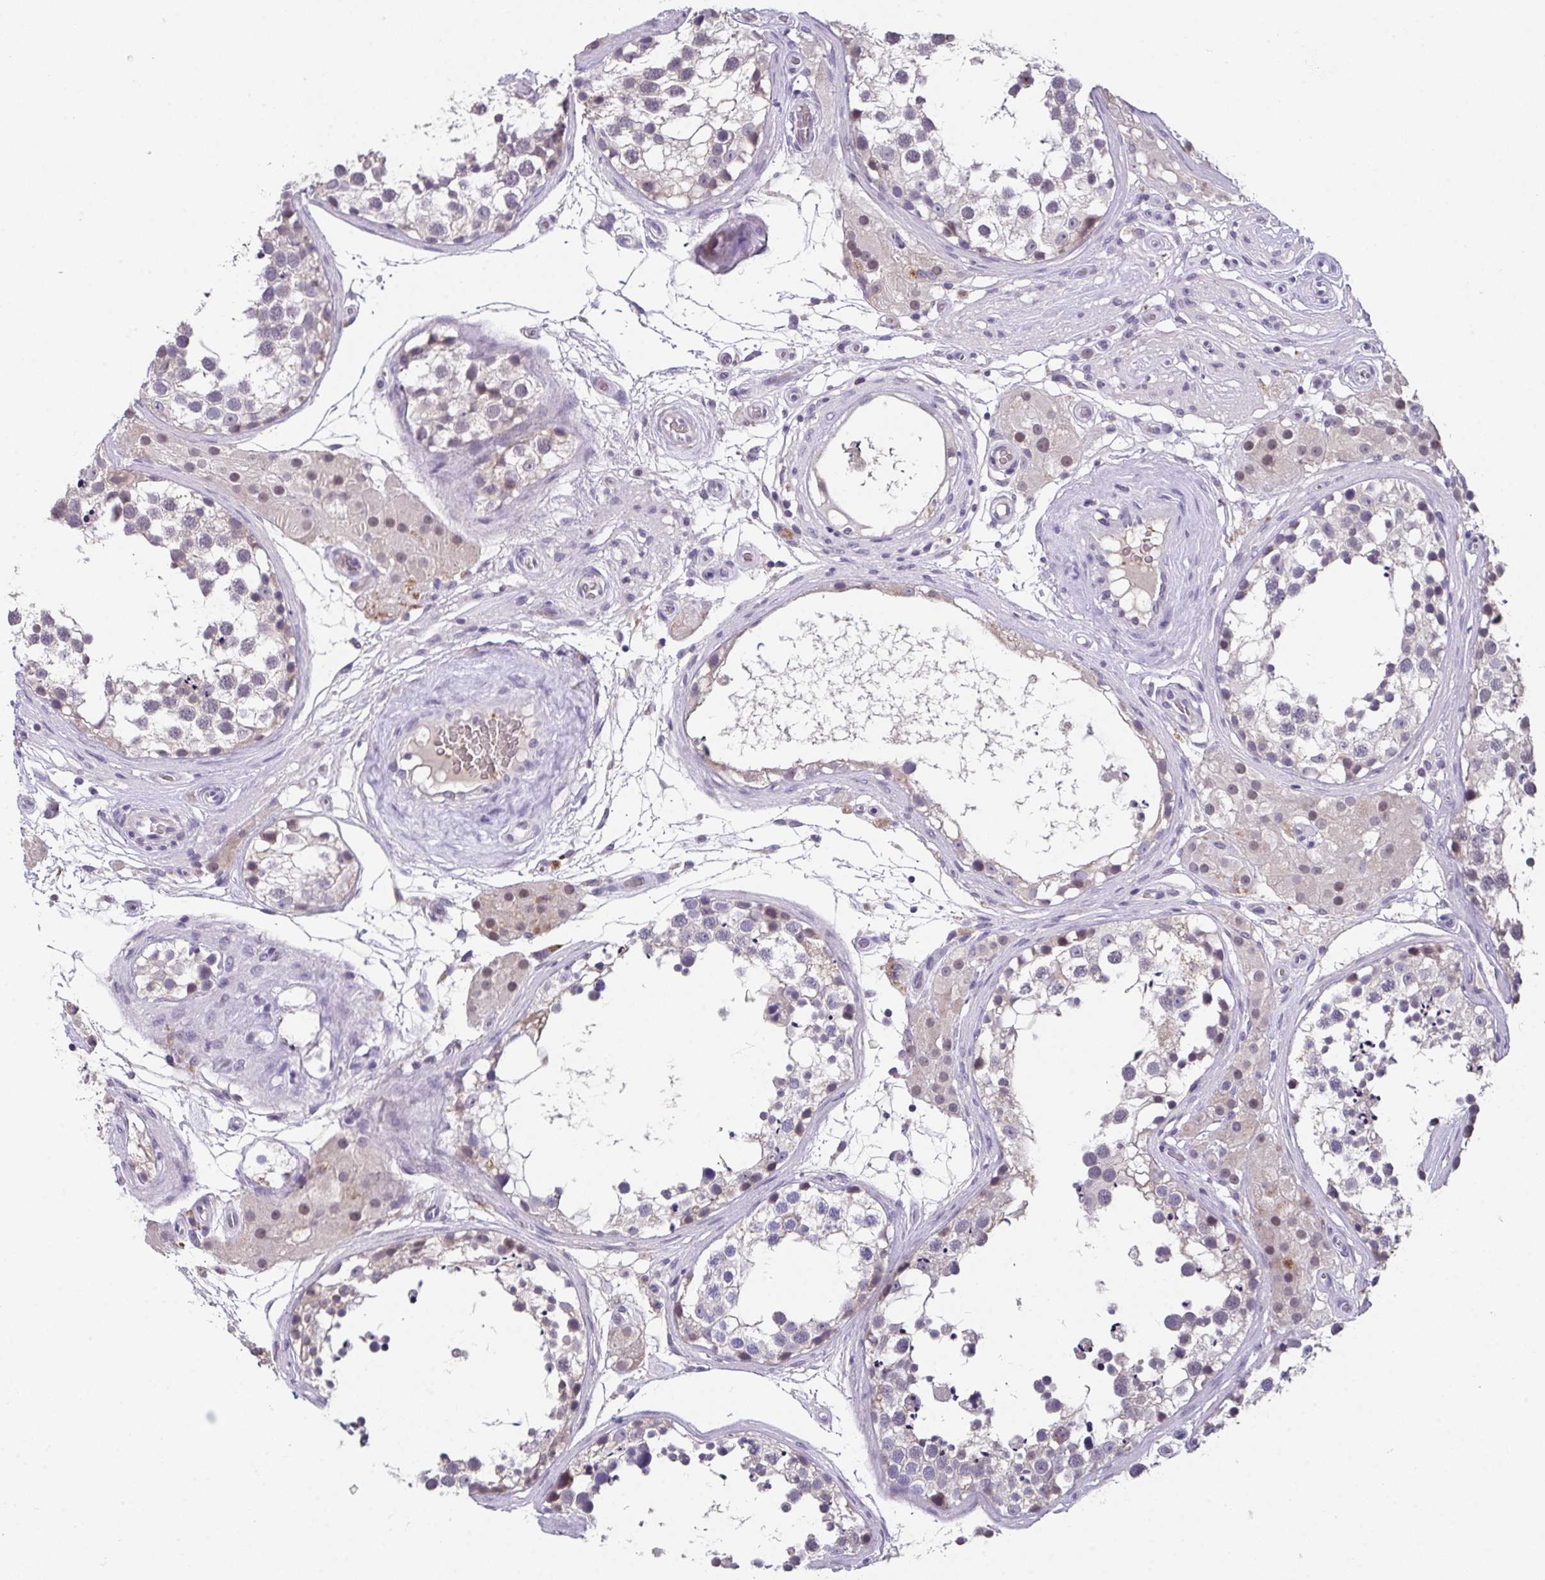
{"staining": {"intensity": "weak", "quantity": "<25%", "location": "nuclear"}, "tissue": "testis", "cell_type": "Cells in seminiferous ducts", "image_type": "normal", "snomed": [{"axis": "morphology", "description": "Normal tissue, NOS"}, {"axis": "morphology", "description": "Seminoma, NOS"}, {"axis": "topography", "description": "Testis"}], "caption": "Immunohistochemistry micrograph of normal human testis stained for a protein (brown), which demonstrates no expression in cells in seminiferous ducts.", "gene": "GLTPD2", "patient": {"sex": "male", "age": 65}}